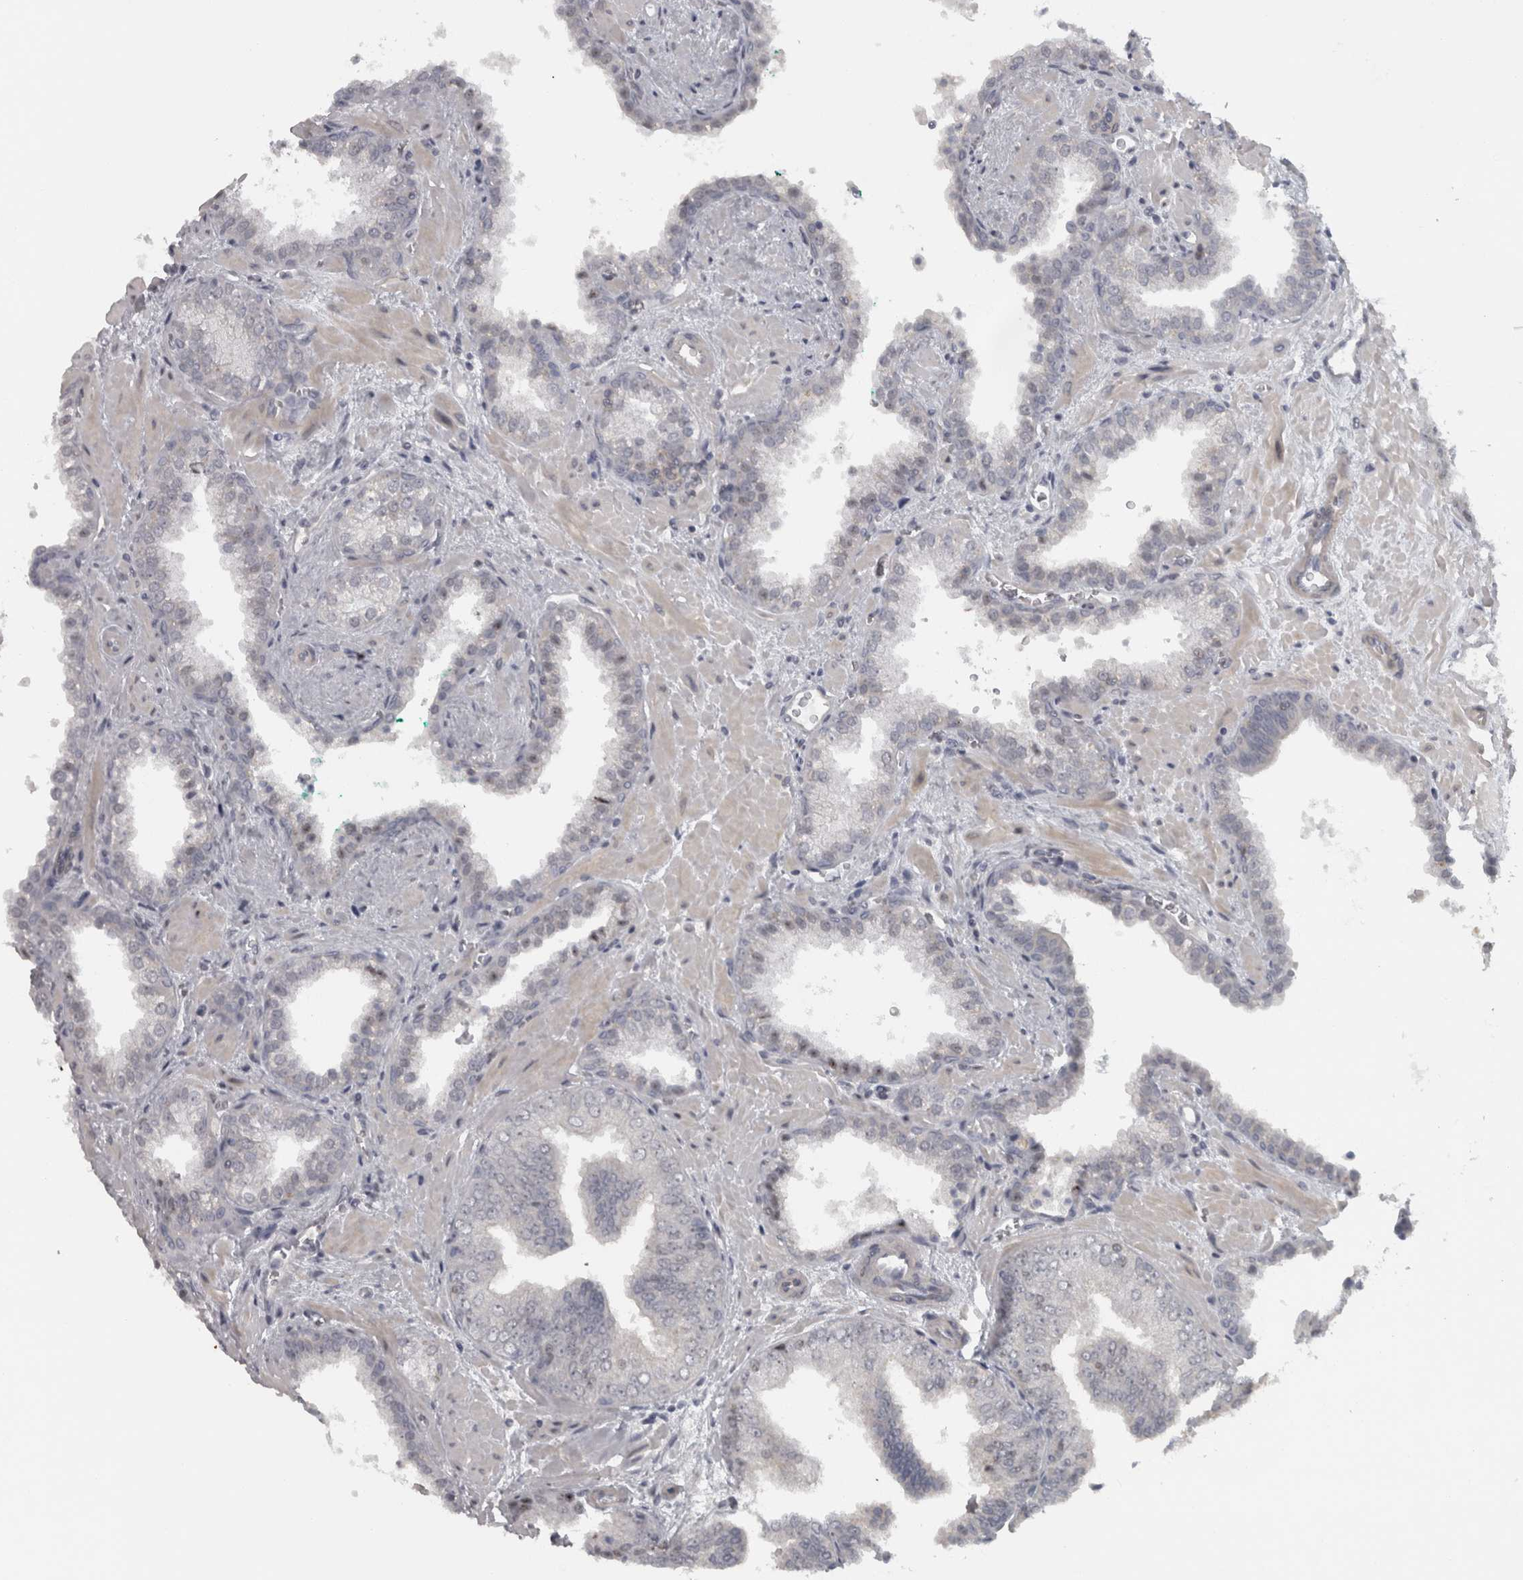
{"staining": {"intensity": "negative", "quantity": "none", "location": "none"}, "tissue": "prostate cancer", "cell_type": "Tumor cells", "image_type": "cancer", "snomed": [{"axis": "morphology", "description": "Adenocarcinoma, Low grade"}, {"axis": "topography", "description": "Prostate"}], "caption": "High power microscopy photomicrograph of an immunohistochemistry histopathology image of prostate cancer (low-grade adenocarcinoma), revealing no significant staining in tumor cells.", "gene": "PPP1R12B", "patient": {"sex": "male", "age": 71}}